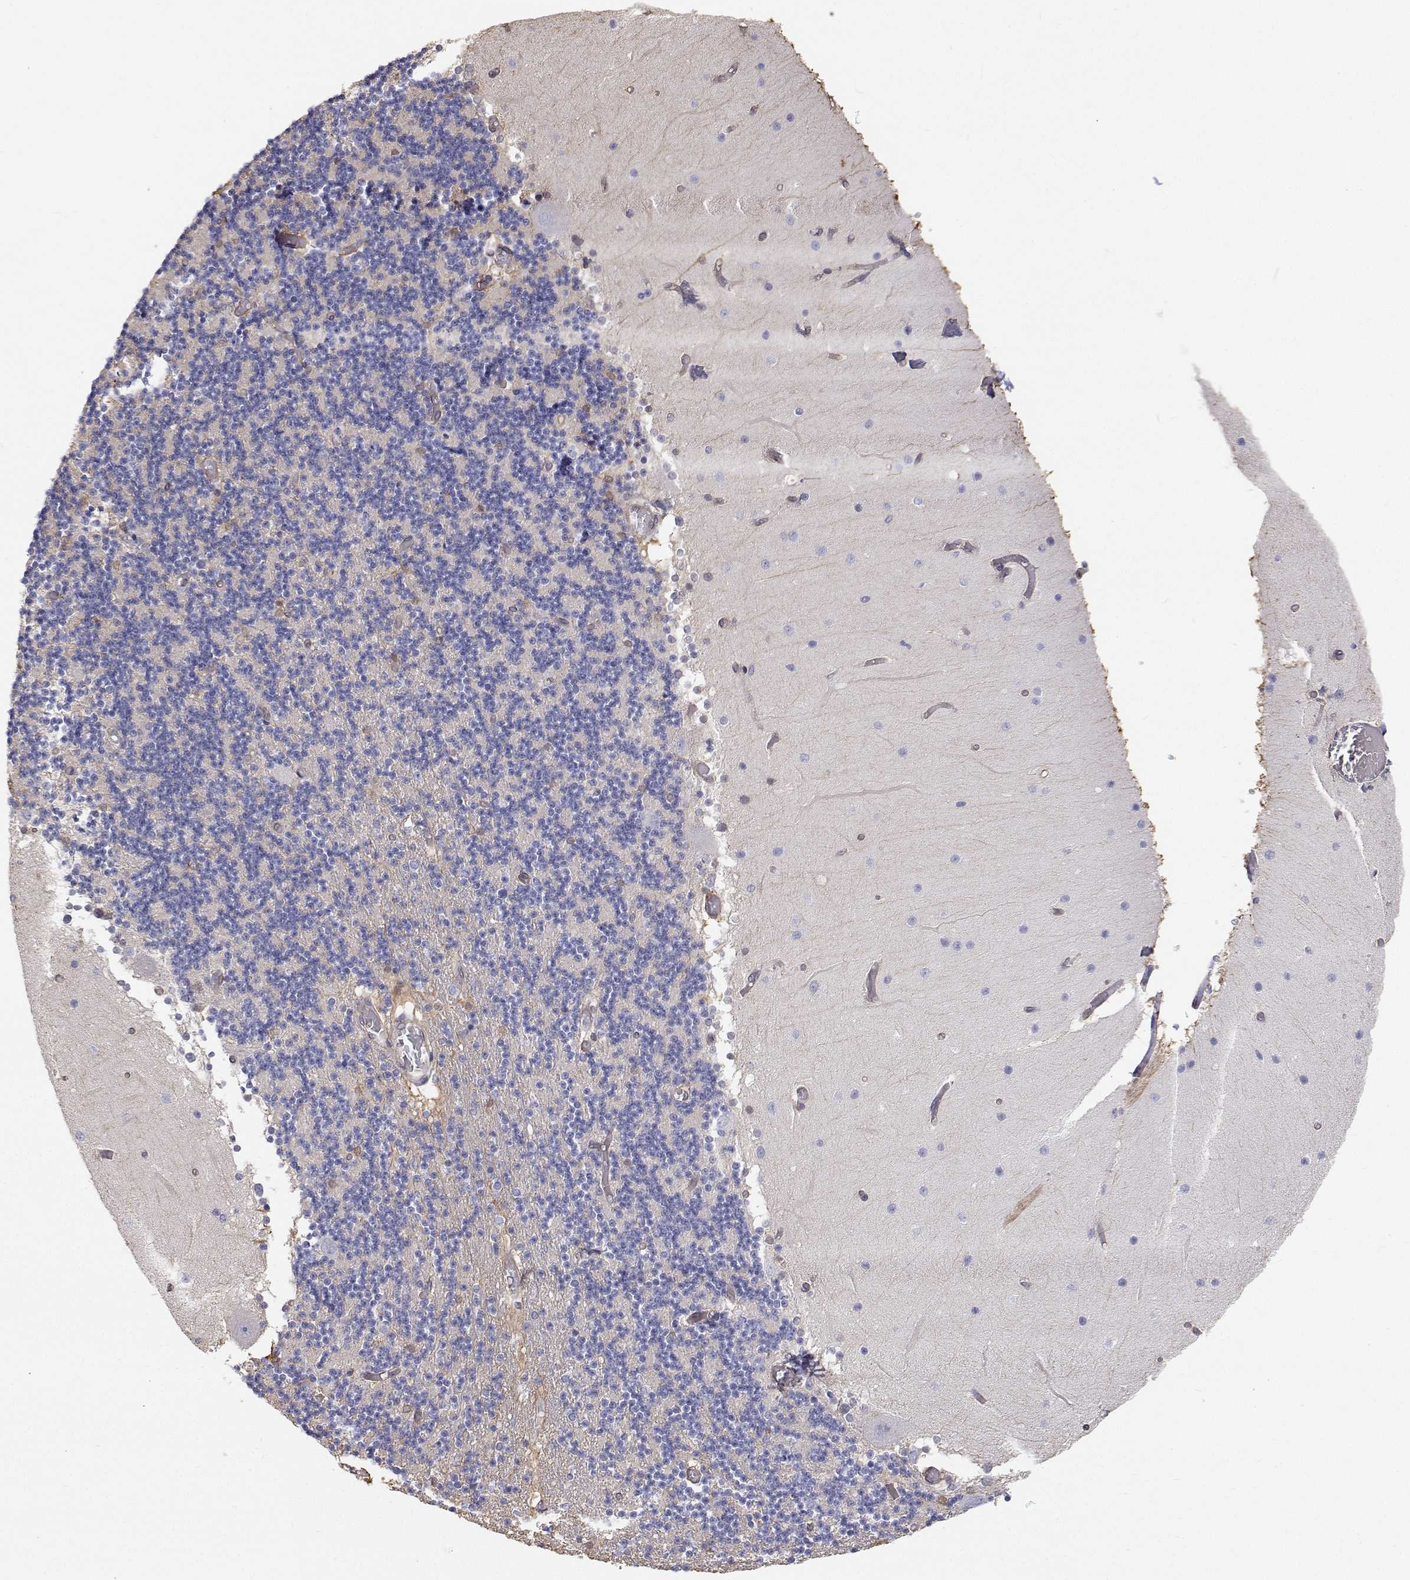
{"staining": {"intensity": "negative", "quantity": "none", "location": "none"}, "tissue": "cerebellum", "cell_type": "Cells in granular layer", "image_type": "normal", "snomed": [{"axis": "morphology", "description": "Normal tissue, NOS"}, {"axis": "topography", "description": "Cerebellum"}], "caption": "IHC image of normal cerebellum: cerebellum stained with DAB reveals no significant protein expression in cells in granular layer.", "gene": "GSDMA", "patient": {"sex": "female", "age": 28}}